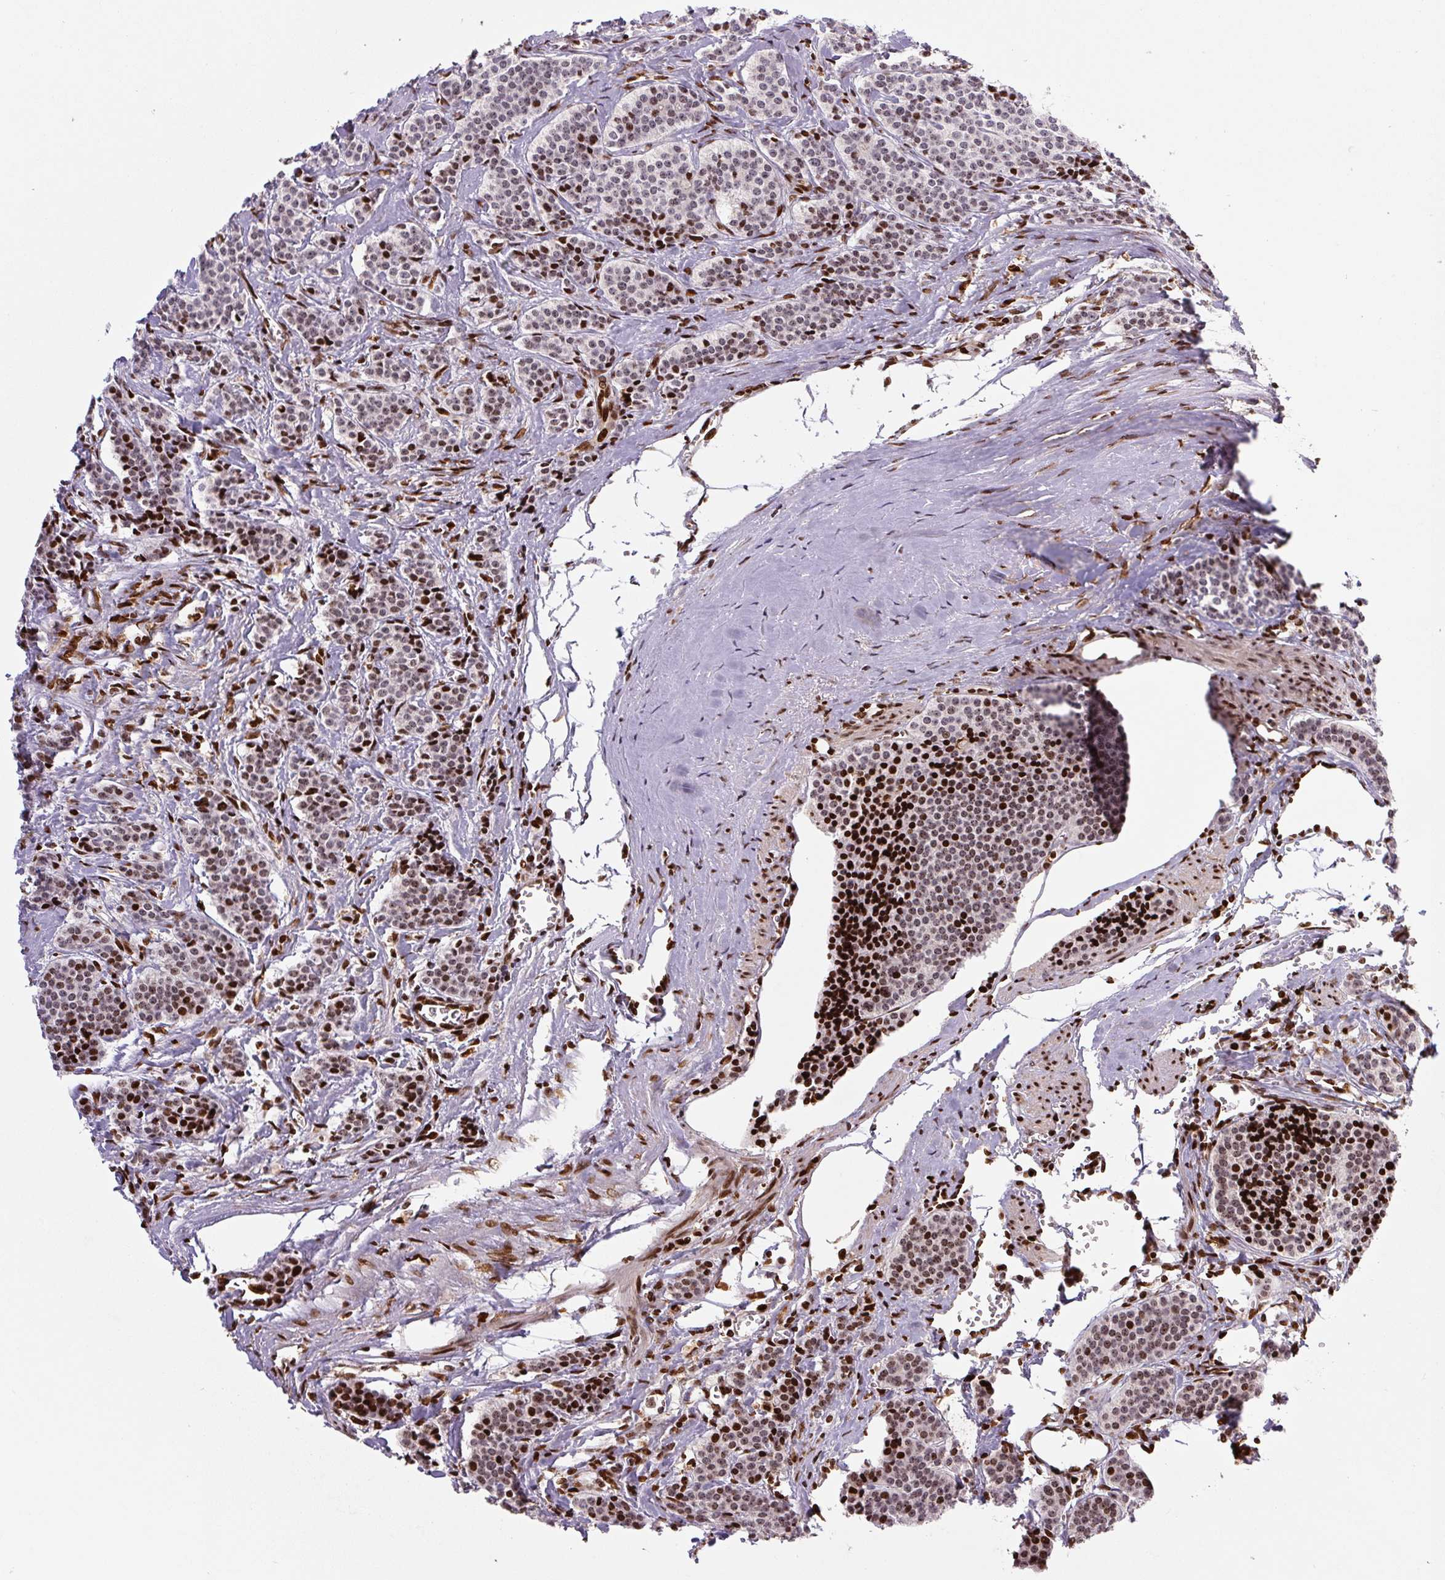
{"staining": {"intensity": "strong", "quantity": "25%-75%", "location": "nuclear"}, "tissue": "carcinoid", "cell_type": "Tumor cells", "image_type": "cancer", "snomed": [{"axis": "morphology", "description": "Carcinoid, malignant, NOS"}, {"axis": "topography", "description": "Small intestine"}], "caption": "Human malignant carcinoid stained with a brown dye exhibits strong nuclear positive expression in approximately 25%-75% of tumor cells.", "gene": "PYDC2", "patient": {"sex": "male", "age": 63}}